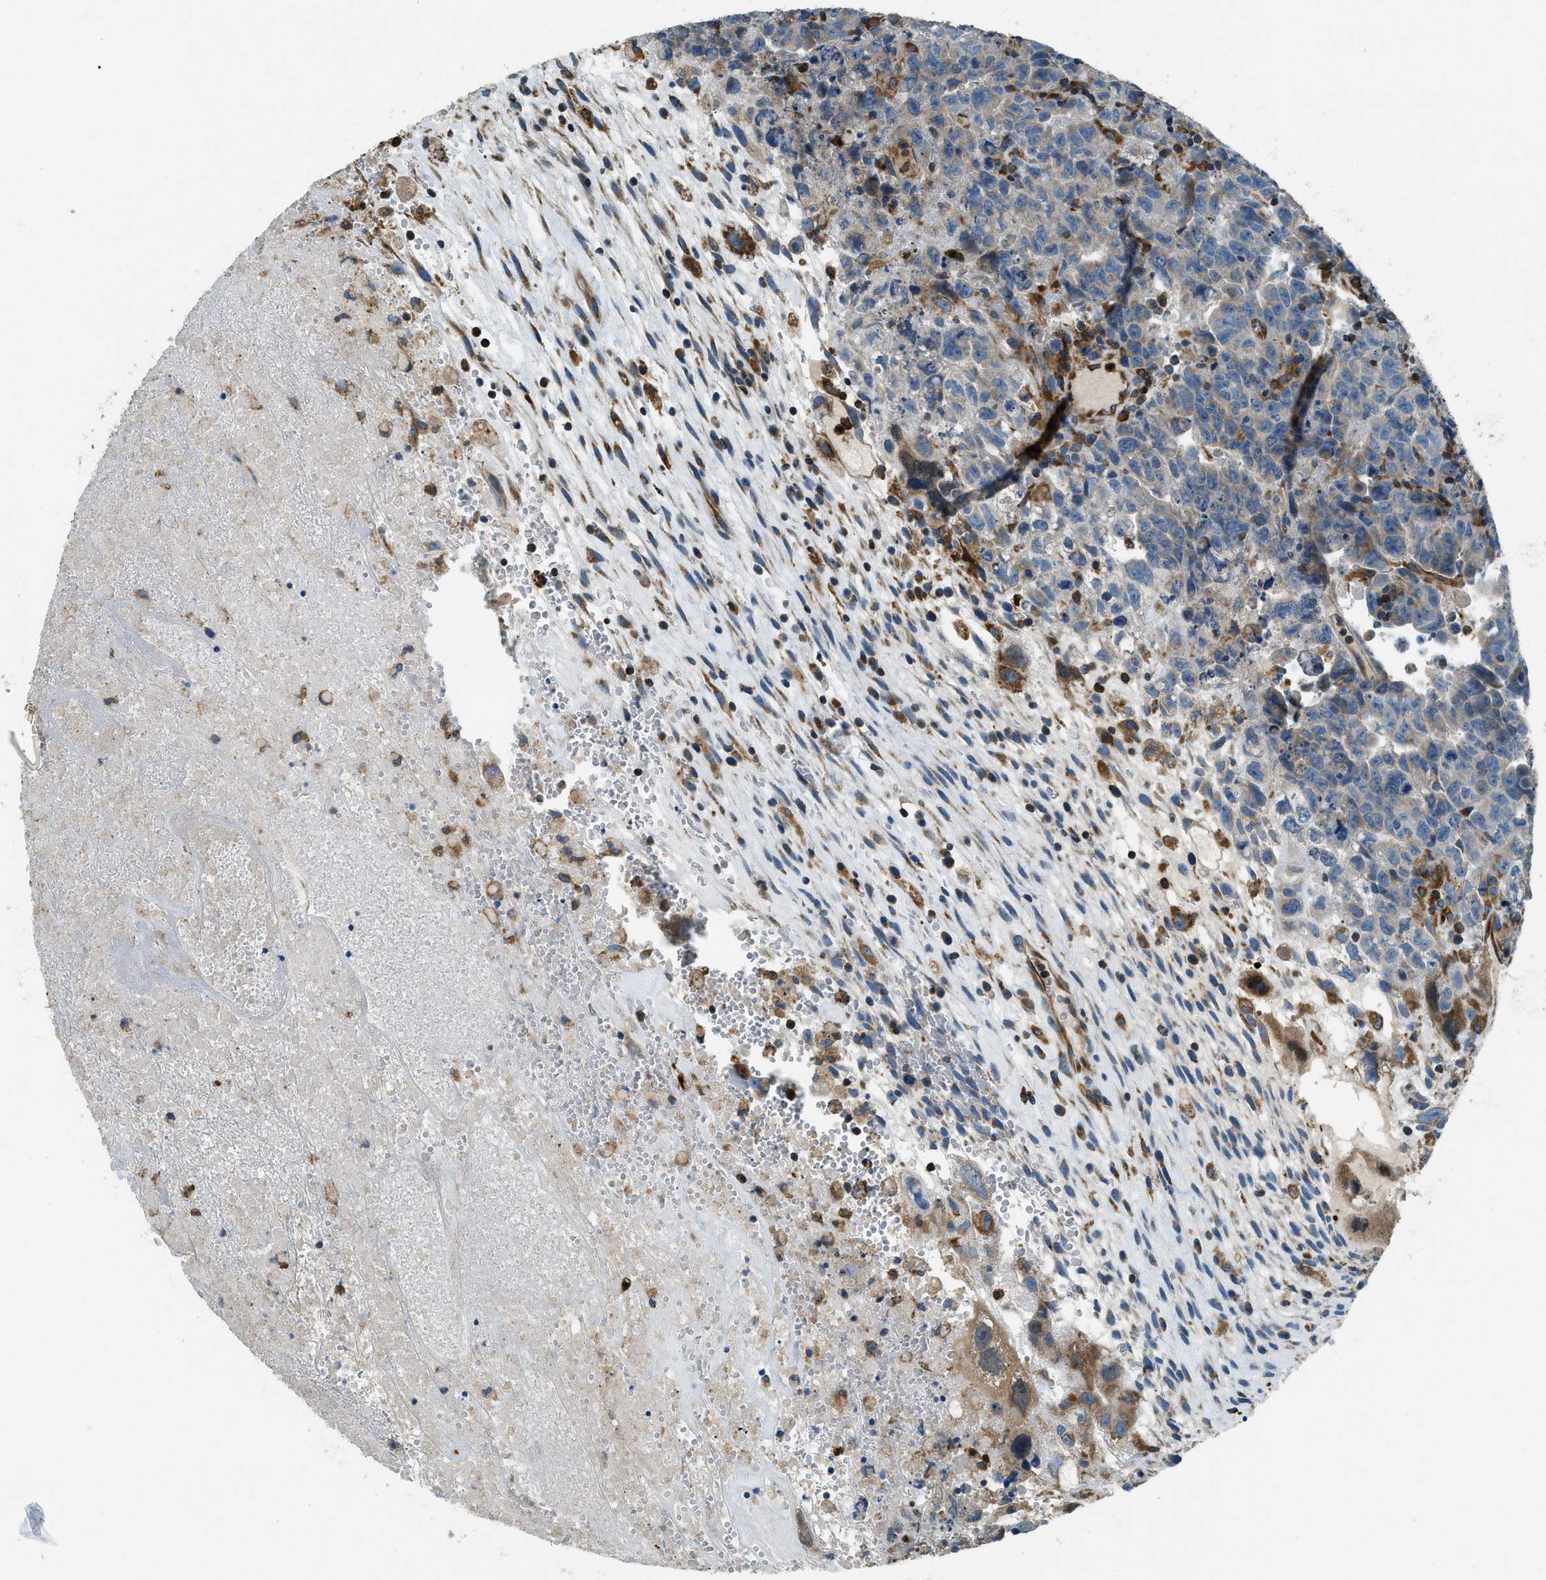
{"staining": {"intensity": "negative", "quantity": "none", "location": "none"}, "tissue": "testis cancer", "cell_type": "Tumor cells", "image_type": "cancer", "snomed": [{"axis": "morphology", "description": "Carcinoma, Embryonal, NOS"}, {"axis": "topography", "description": "Testis"}], "caption": "There is no significant positivity in tumor cells of testis cancer (embryonal carcinoma). Nuclei are stained in blue.", "gene": "GIMAP8", "patient": {"sex": "male", "age": 28}}